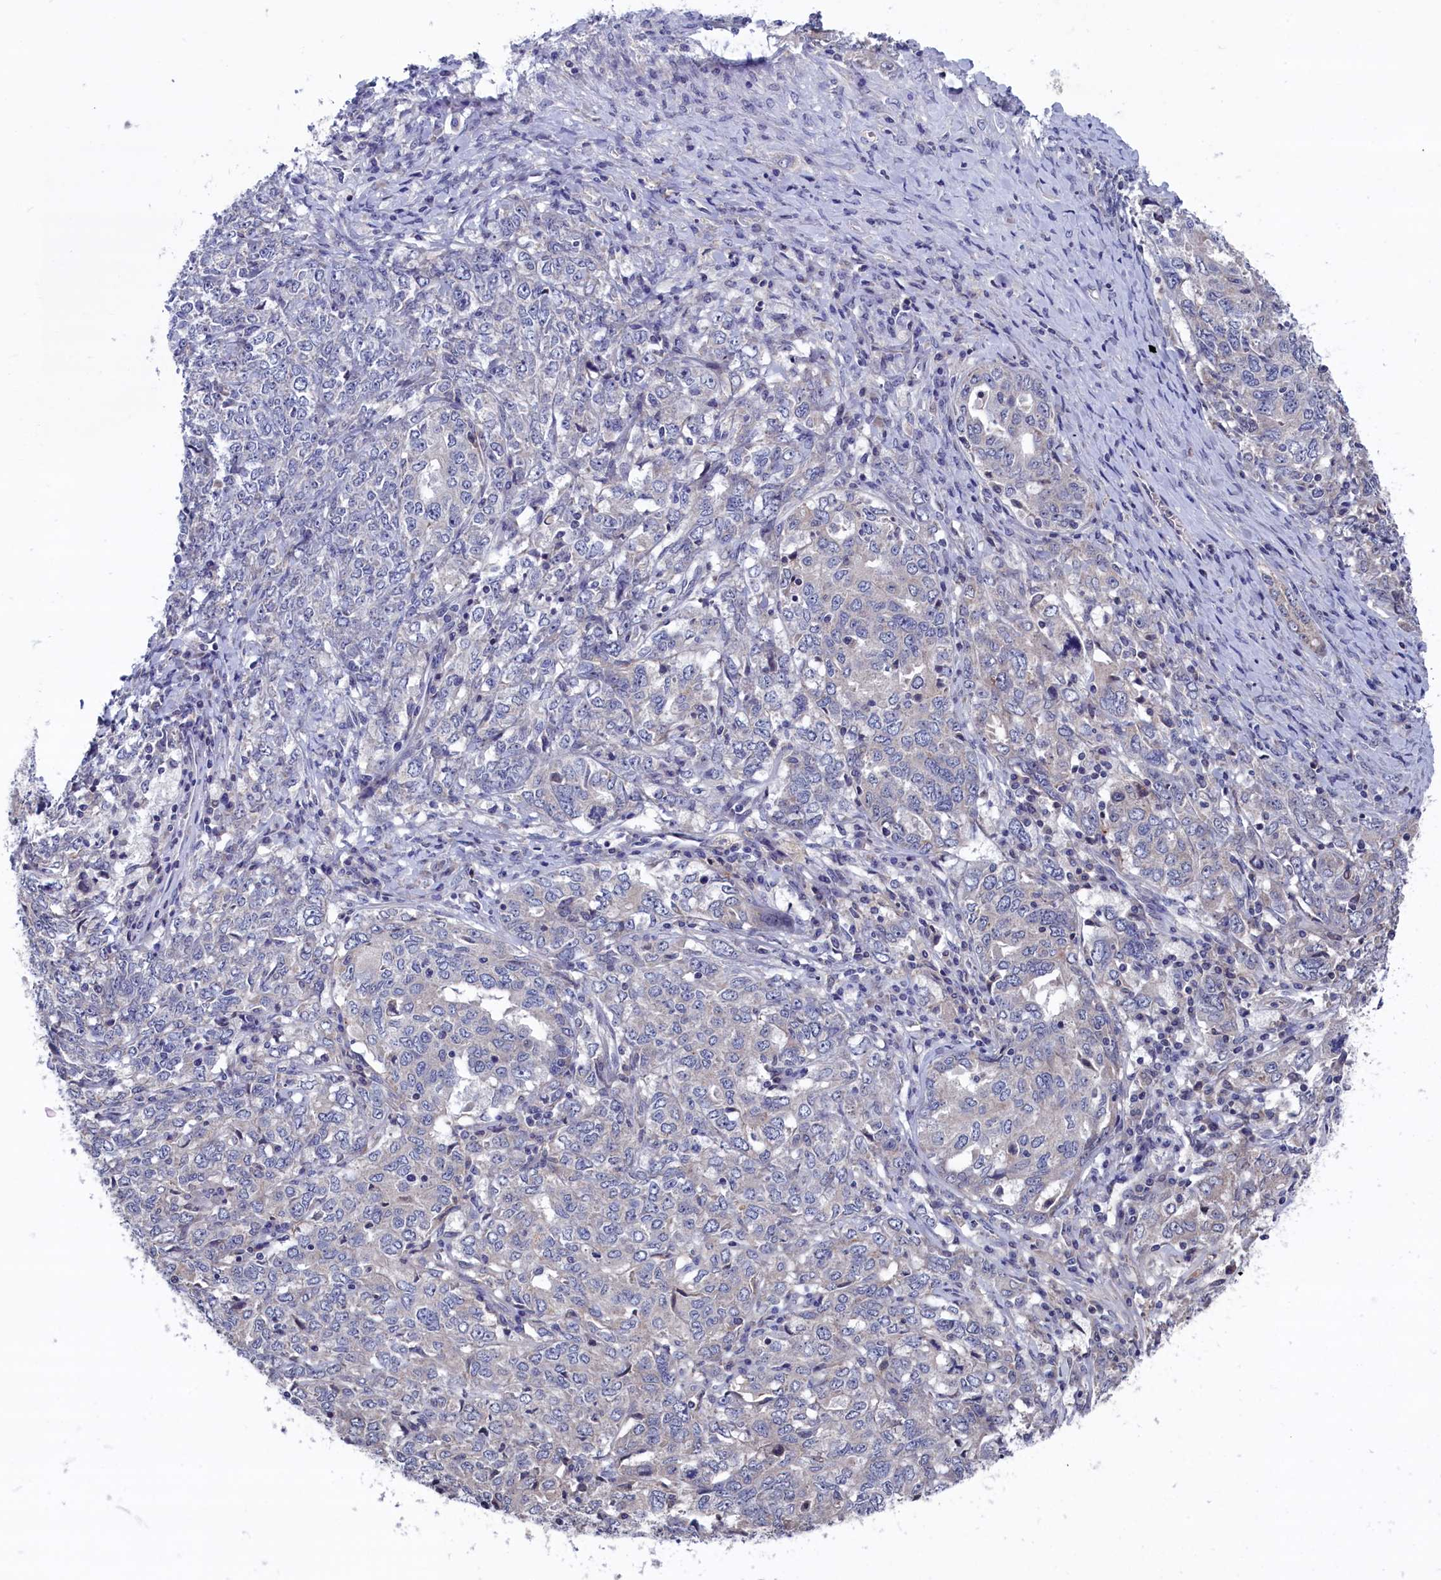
{"staining": {"intensity": "negative", "quantity": "none", "location": "none"}, "tissue": "ovarian cancer", "cell_type": "Tumor cells", "image_type": "cancer", "snomed": [{"axis": "morphology", "description": "Carcinoma, endometroid"}, {"axis": "topography", "description": "Ovary"}], "caption": "An image of ovarian endometroid carcinoma stained for a protein reveals no brown staining in tumor cells.", "gene": "SPATA13", "patient": {"sex": "female", "age": 62}}